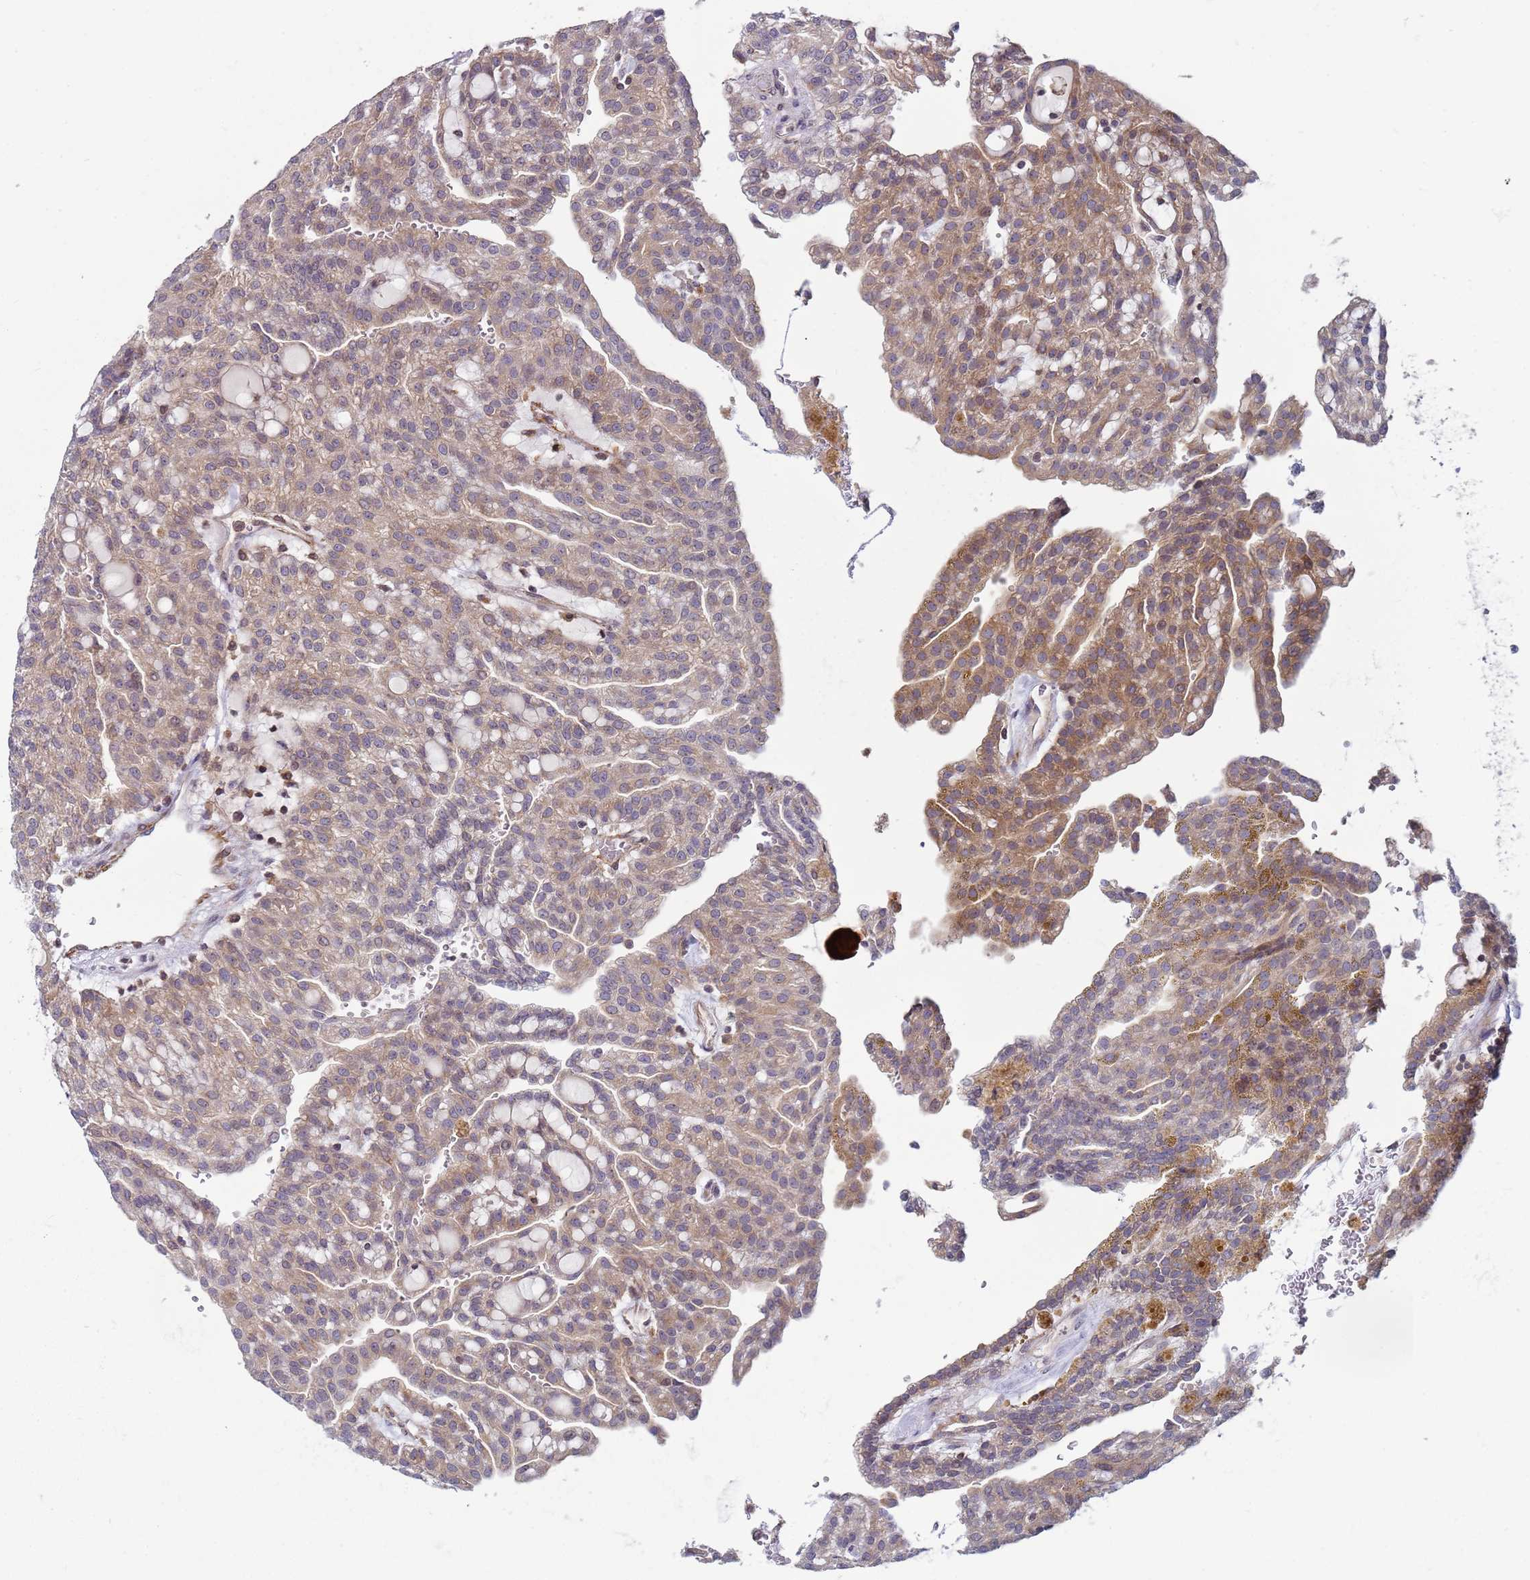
{"staining": {"intensity": "moderate", "quantity": ">75%", "location": "cytoplasmic/membranous"}, "tissue": "renal cancer", "cell_type": "Tumor cells", "image_type": "cancer", "snomed": [{"axis": "morphology", "description": "Adenocarcinoma, NOS"}, {"axis": "topography", "description": "Kidney"}], "caption": "Immunohistochemical staining of human renal adenocarcinoma demonstrates moderate cytoplasmic/membranous protein staining in about >75% of tumor cells.", "gene": "SNAPC4", "patient": {"sex": "male", "age": 63}}